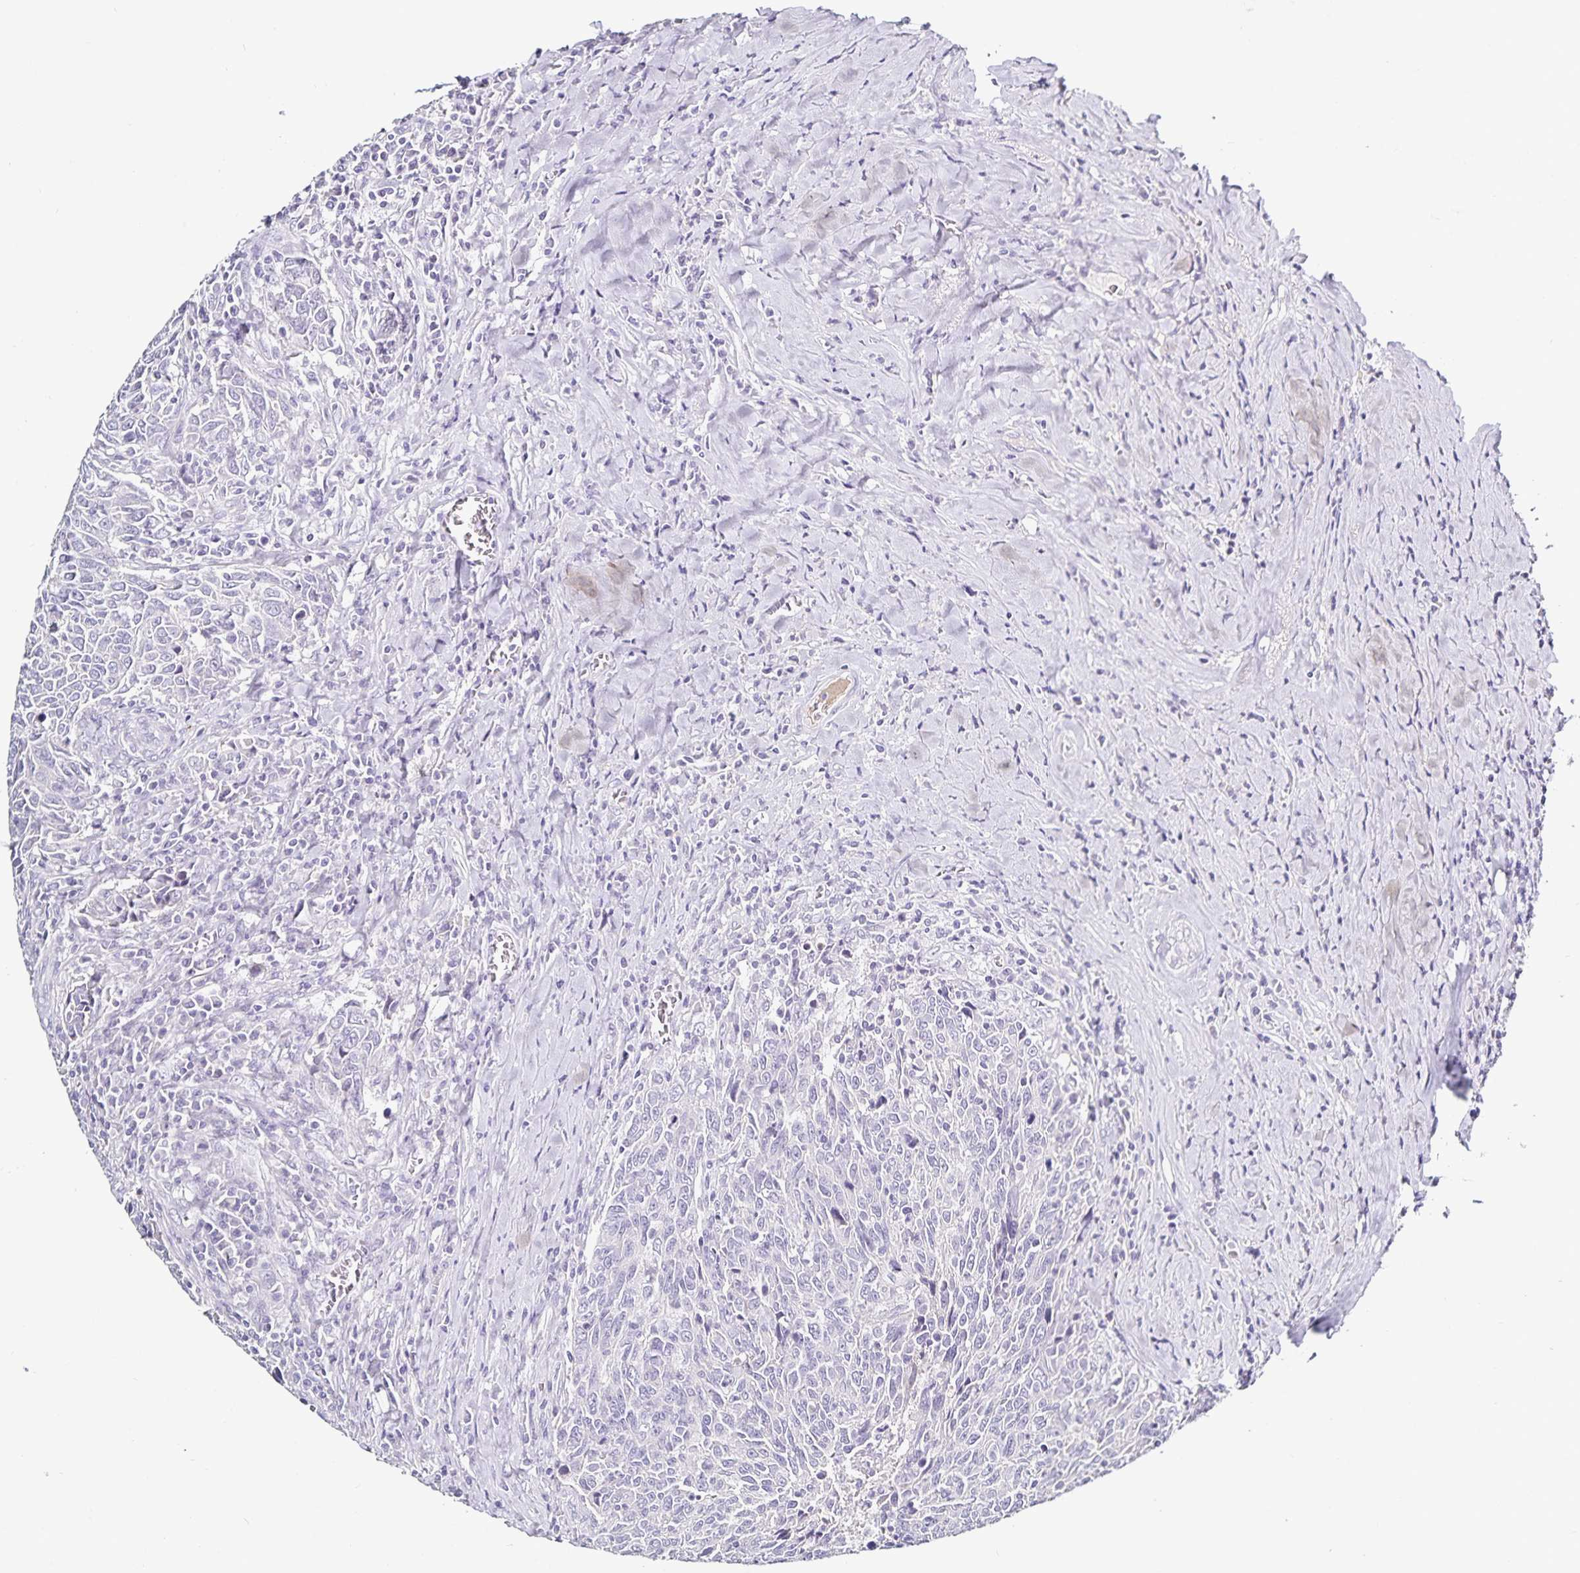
{"staining": {"intensity": "negative", "quantity": "none", "location": "none"}, "tissue": "breast cancer", "cell_type": "Tumor cells", "image_type": "cancer", "snomed": [{"axis": "morphology", "description": "Duct carcinoma"}, {"axis": "topography", "description": "Breast"}], "caption": "The immunohistochemistry (IHC) micrograph has no significant expression in tumor cells of breast invasive ductal carcinoma tissue.", "gene": "TTR", "patient": {"sex": "female", "age": 50}}